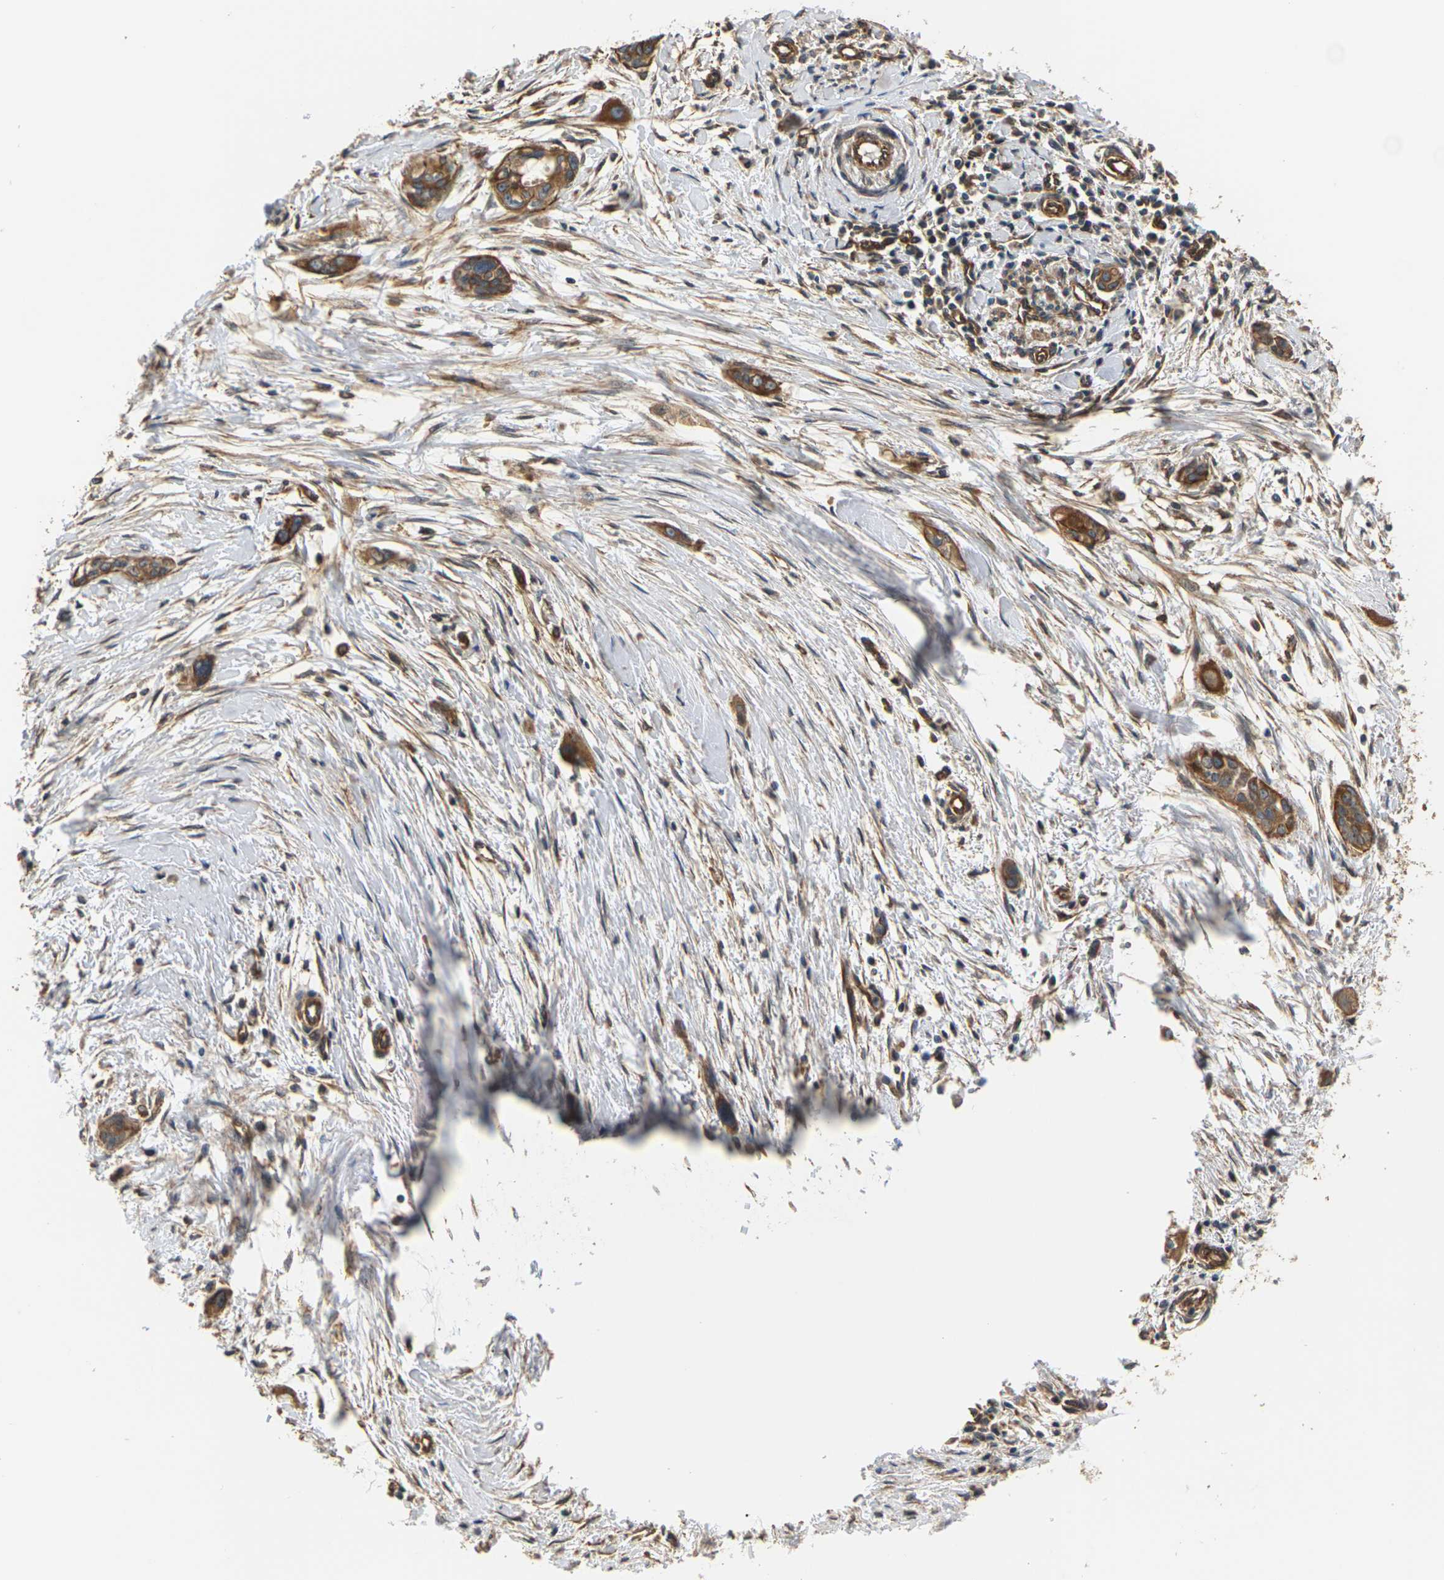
{"staining": {"intensity": "moderate", "quantity": ">75%", "location": "cytoplasmic/membranous"}, "tissue": "pancreatic cancer", "cell_type": "Tumor cells", "image_type": "cancer", "snomed": [{"axis": "morphology", "description": "Adenocarcinoma, NOS"}, {"axis": "topography", "description": "Pancreas"}], "caption": "Immunohistochemical staining of adenocarcinoma (pancreatic) reveals medium levels of moderate cytoplasmic/membranous positivity in approximately >75% of tumor cells.", "gene": "PCDHB4", "patient": {"sex": "female", "age": 60}}